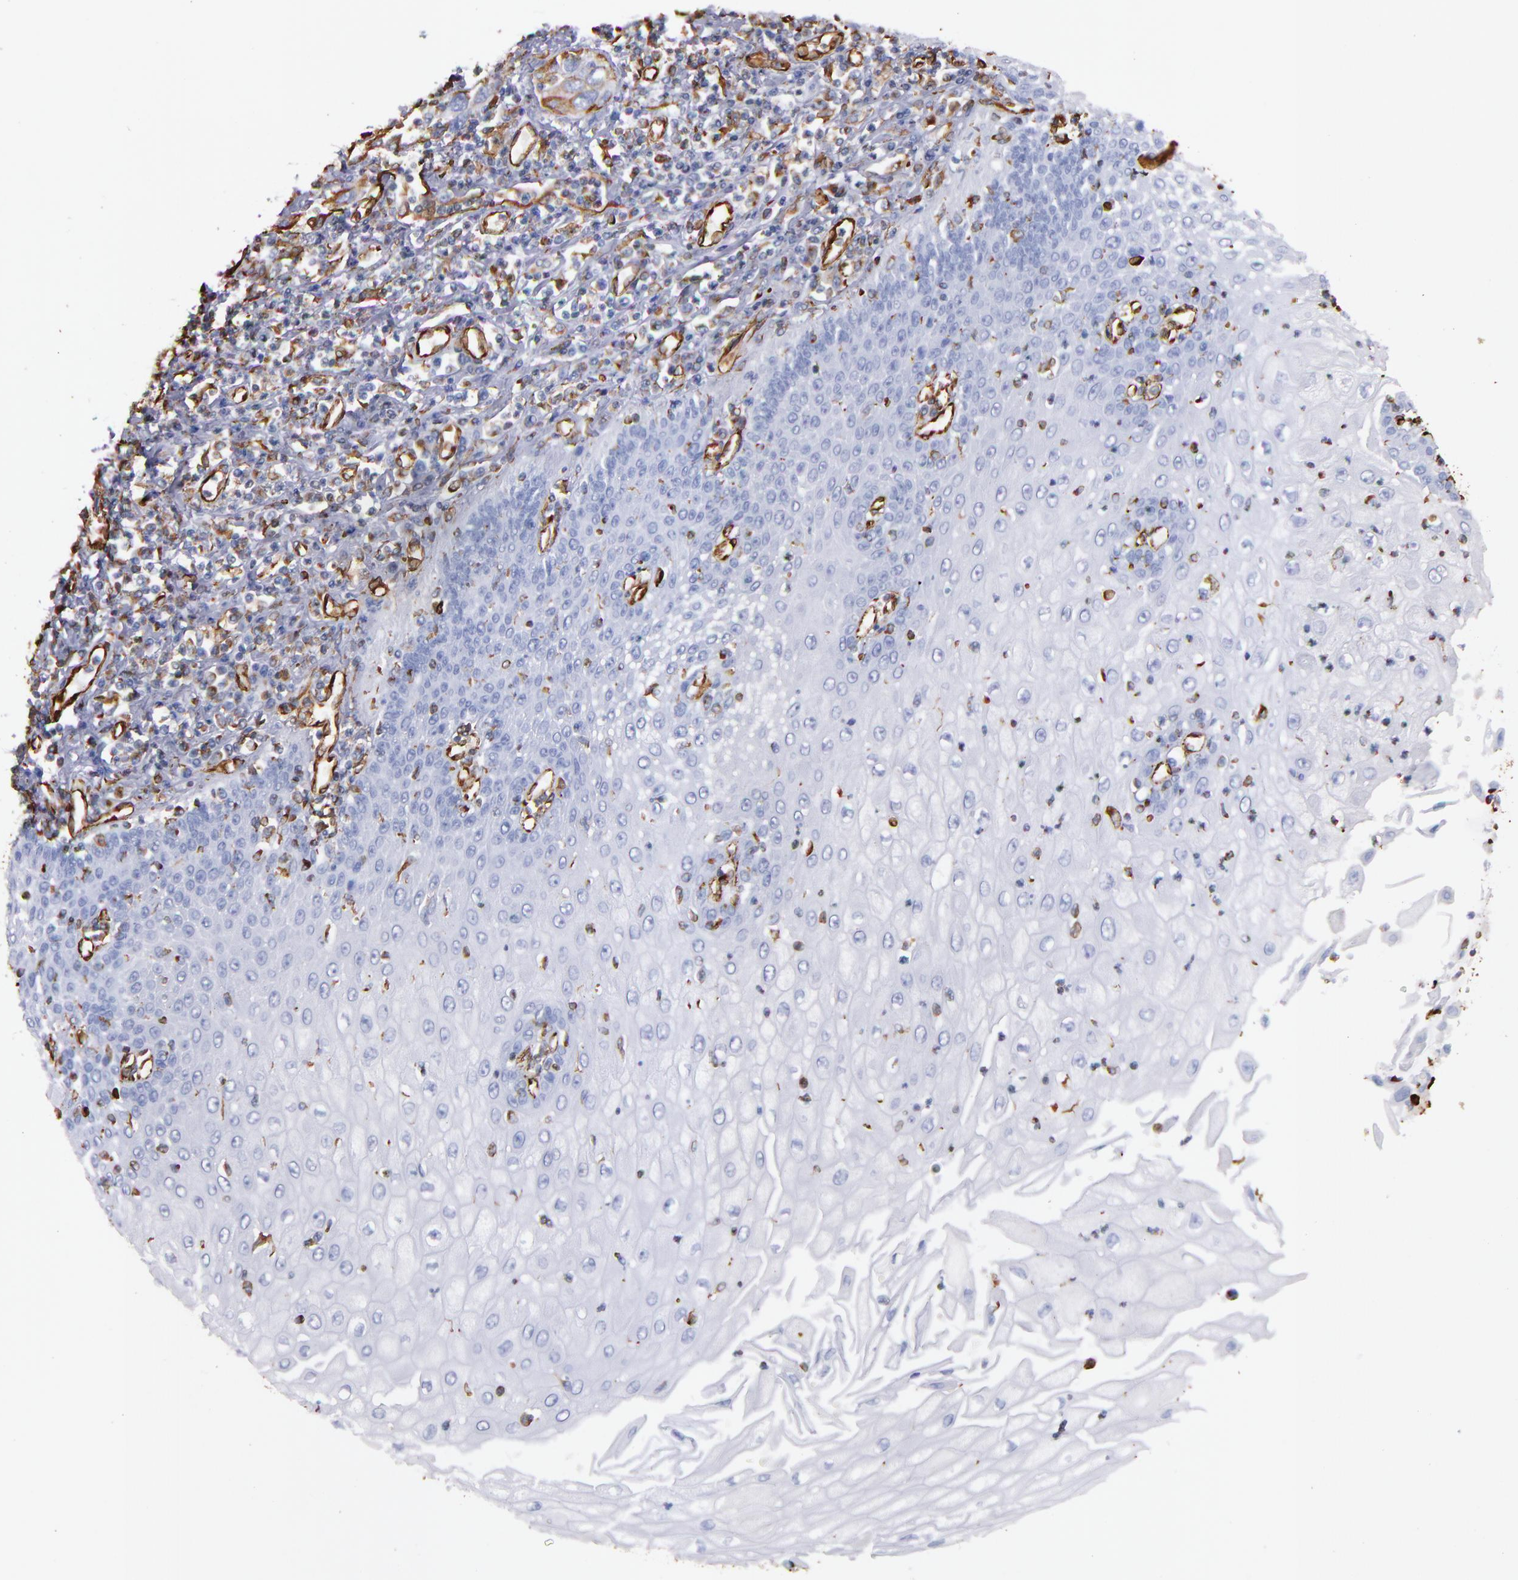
{"staining": {"intensity": "negative", "quantity": "none", "location": "none"}, "tissue": "esophagus", "cell_type": "Squamous epithelial cells", "image_type": "normal", "snomed": [{"axis": "morphology", "description": "Normal tissue, NOS"}, {"axis": "topography", "description": "Esophagus"}], "caption": "High power microscopy photomicrograph of an immunohistochemistry micrograph of unremarkable esophagus, revealing no significant staining in squamous epithelial cells.", "gene": "VIM", "patient": {"sex": "male", "age": 65}}